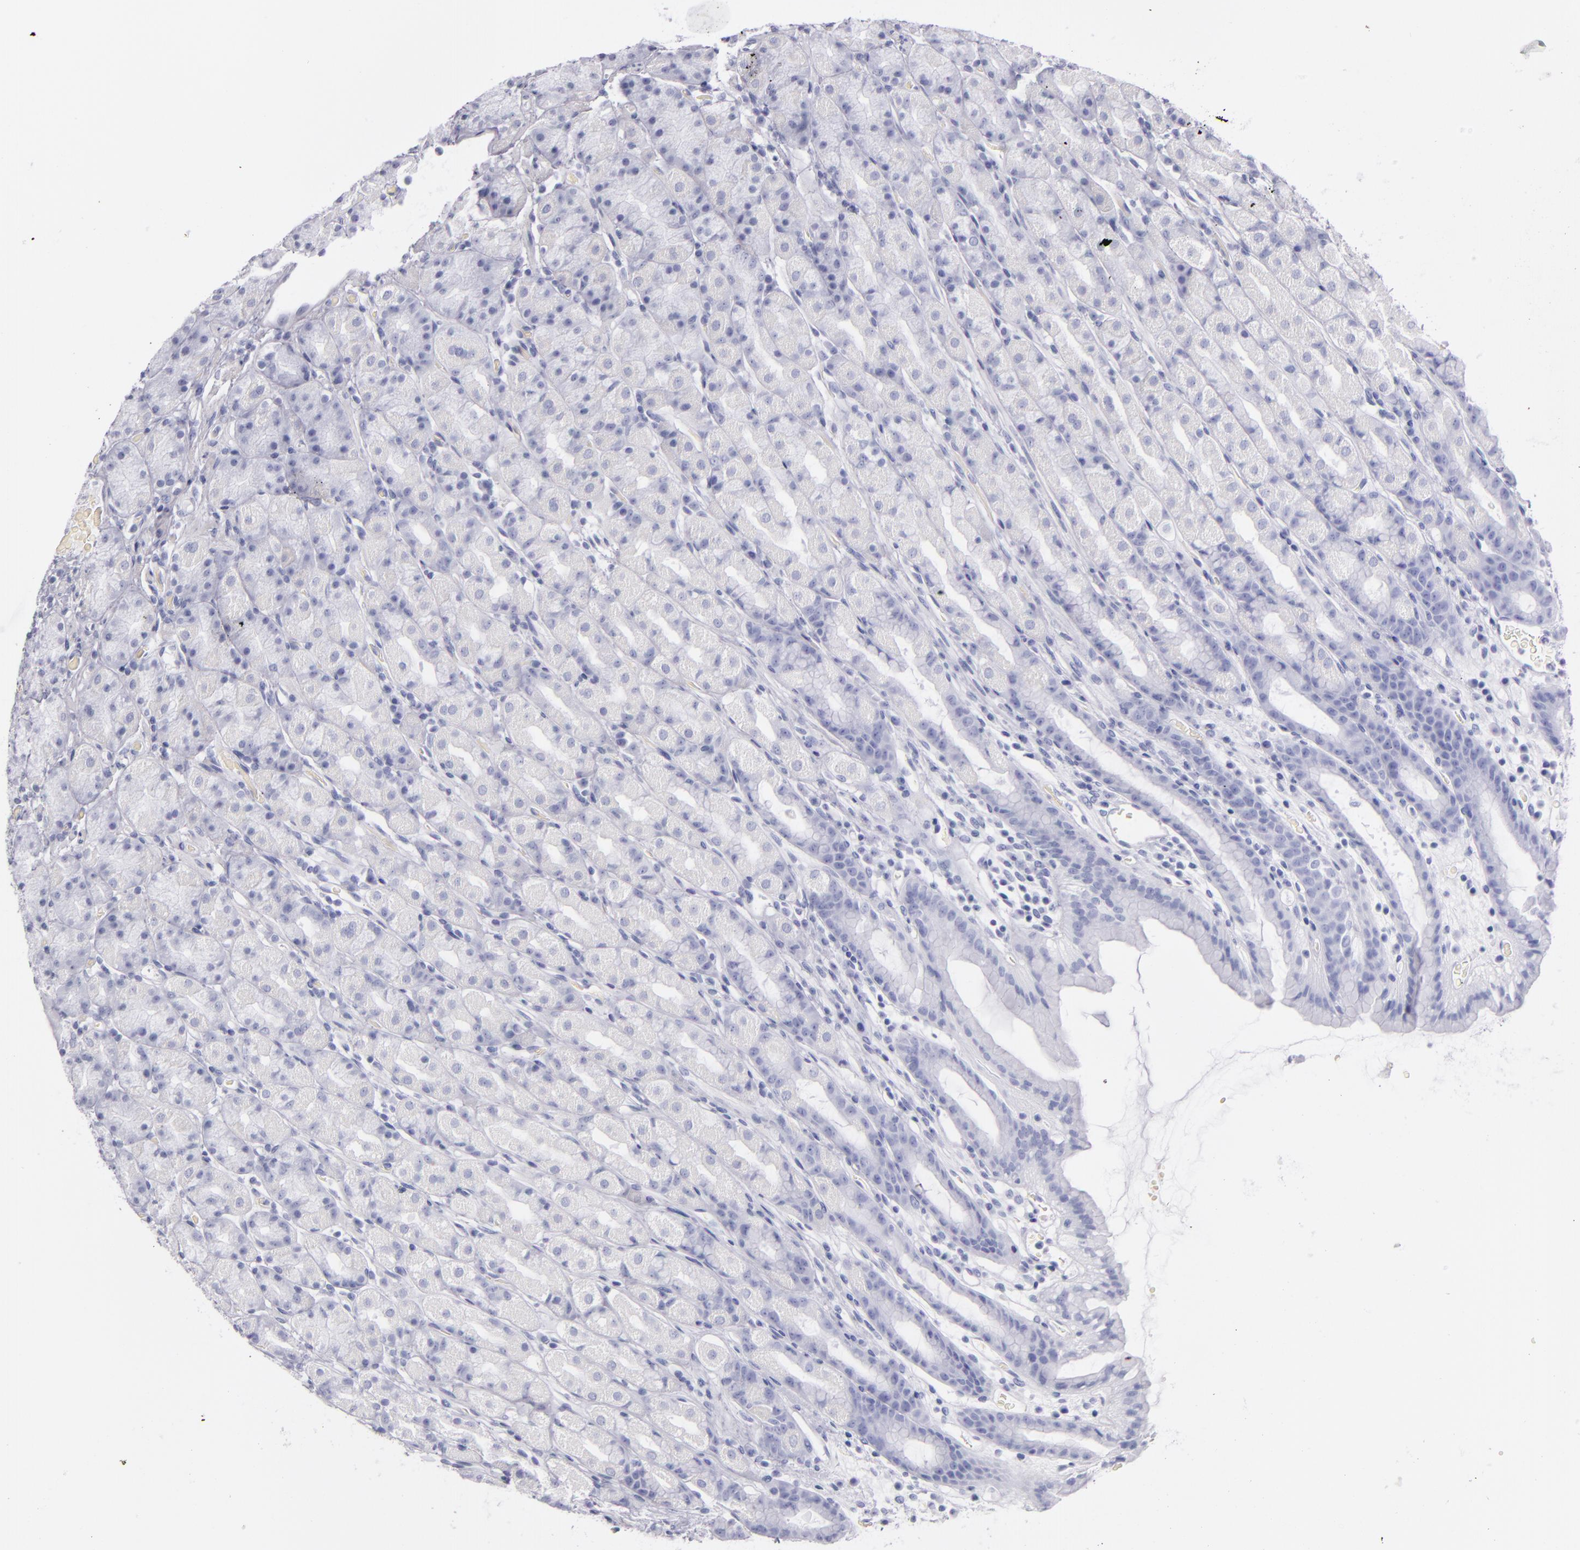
{"staining": {"intensity": "negative", "quantity": "none", "location": "none"}, "tissue": "stomach", "cell_type": "Glandular cells", "image_type": "normal", "snomed": [{"axis": "morphology", "description": "Normal tissue, NOS"}, {"axis": "topography", "description": "Stomach, upper"}], "caption": "Stomach was stained to show a protein in brown. There is no significant positivity in glandular cells. (DAB IHC visualized using brightfield microscopy, high magnification).", "gene": "FABP1", "patient": {"sex": "male", "age": 68}}